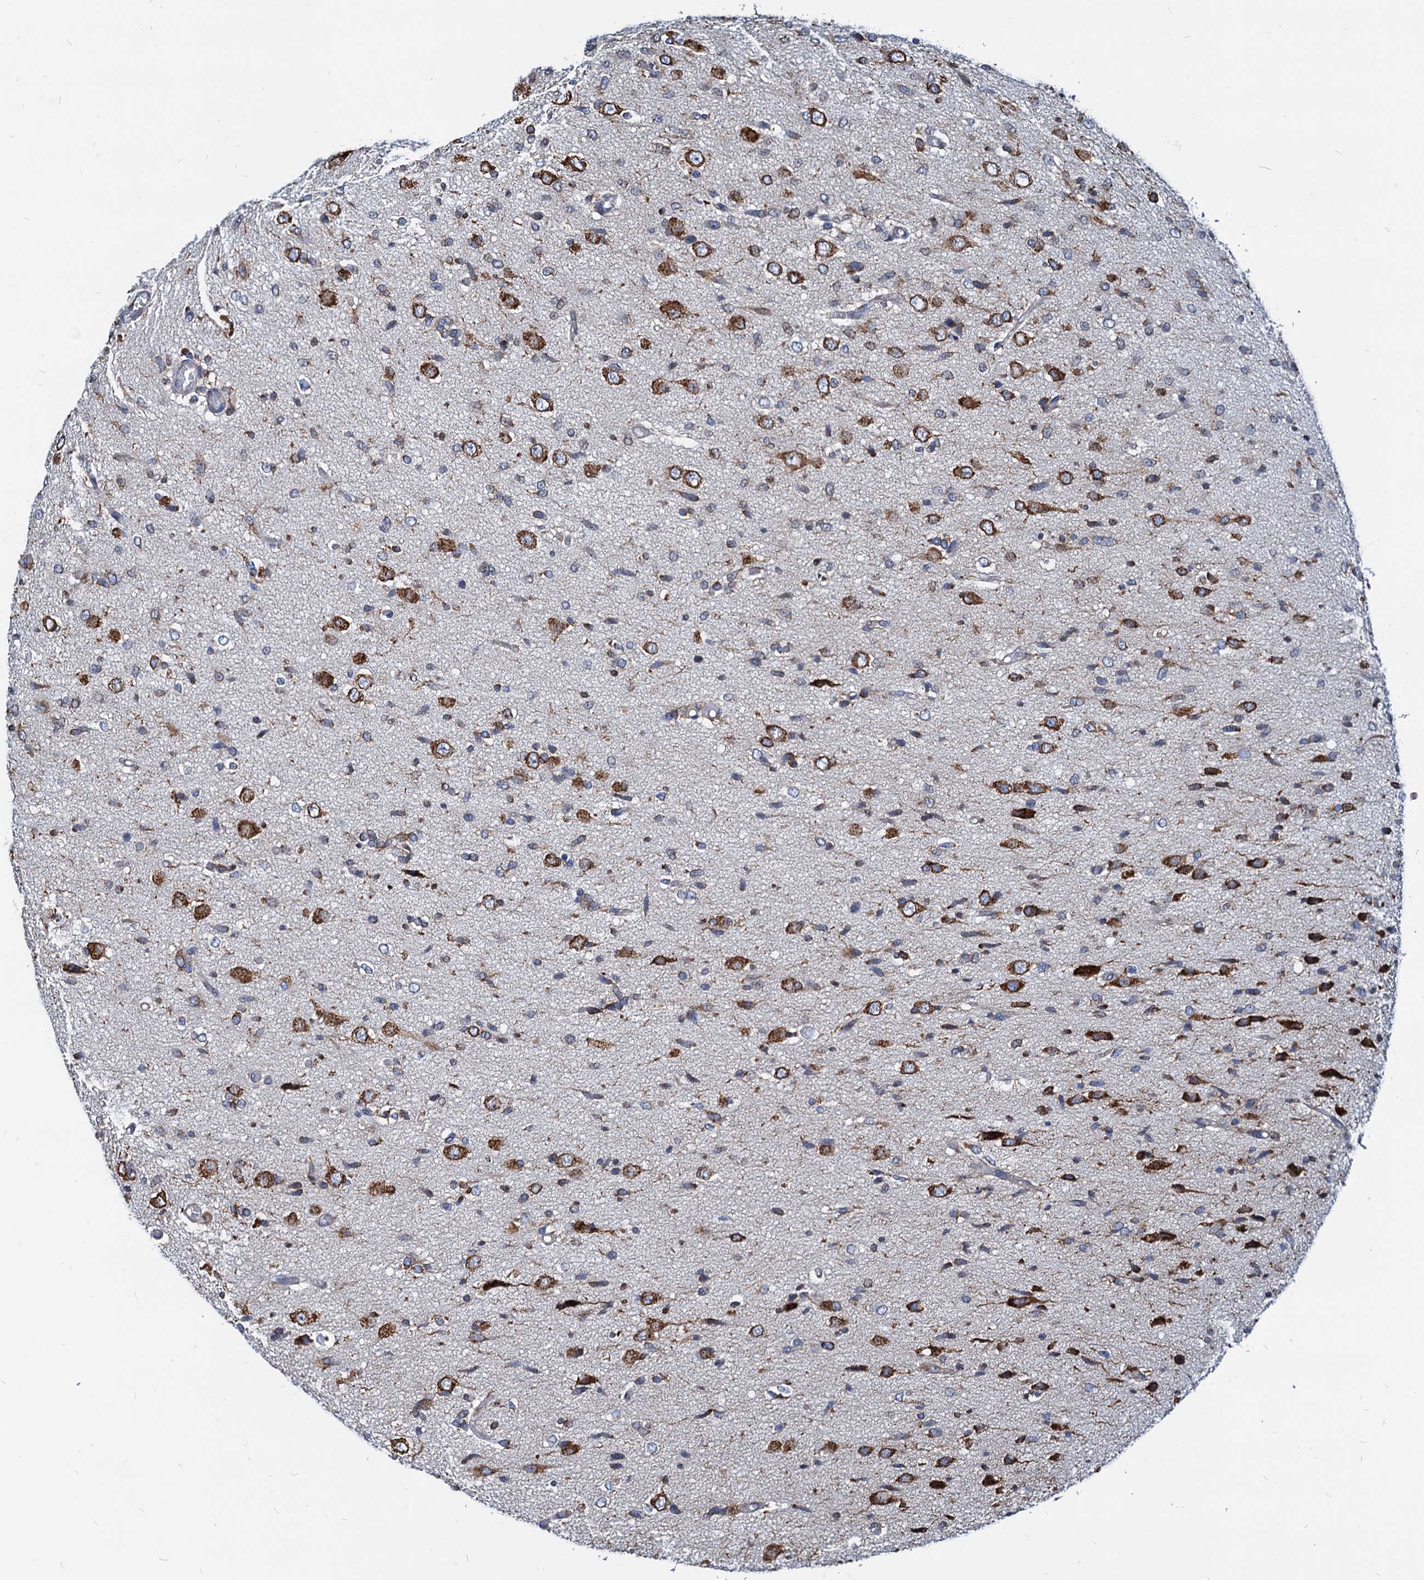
{"staining": {"intensity": "strong", "quantity": "25%-75%", "location": "cytoplasmic/membranous"}, "tissue": "glioma", "cell_type": "Tumor cells", "image_type": "cancer", "snomed": [{"axis": "morphology", "description": "Glioma, malignant, High grade"}, {"axis": "topography", "description": "Brain"}], "caption": "Brown immunohistochemical staining in human malignant high-grade glioma demonstrates strong cytoplasmic/membranous expression in approximately 25%-75% of tumor cells.", "gene": "HSPA5", "patient": {"sex": "female", "age": 59}}